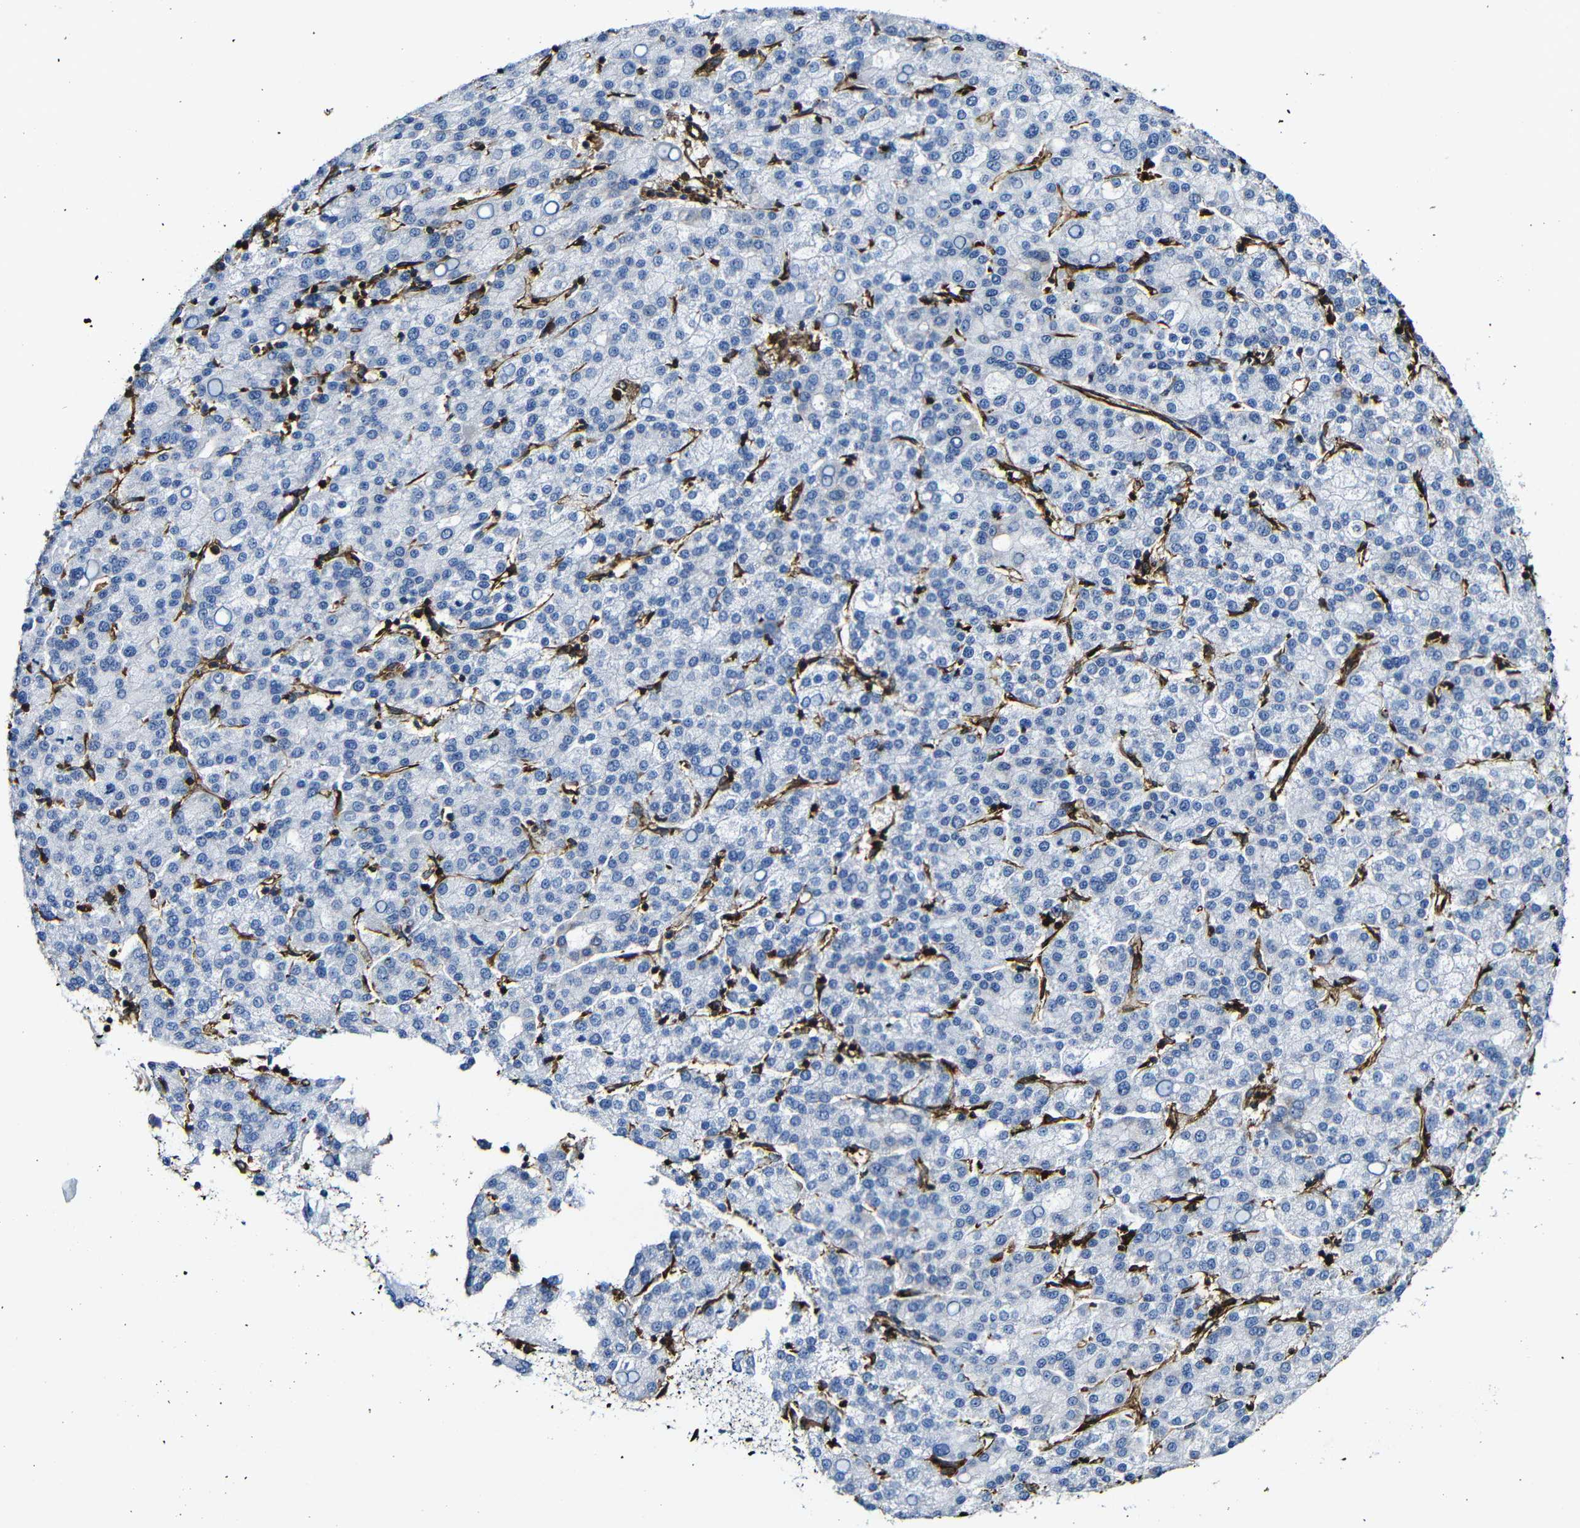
{"staining": {"intensity": "negative", "quantity": "none", "location": "none"}, "tissue": "liver cancer", "cell_type": "Tumor cells", "image_type": "cancer", "snomed": [{"axis": "morphology", "description": "Carcinoma, Hepatocellular, NOS"}, {"axis": "topography", "description": "Liver"}], "caption": "There is no significant positivity in tumor cells of liver hepatocellular carcinoma.", "gene": "MSN", "patient": {"sex": "female", "age": 58}}